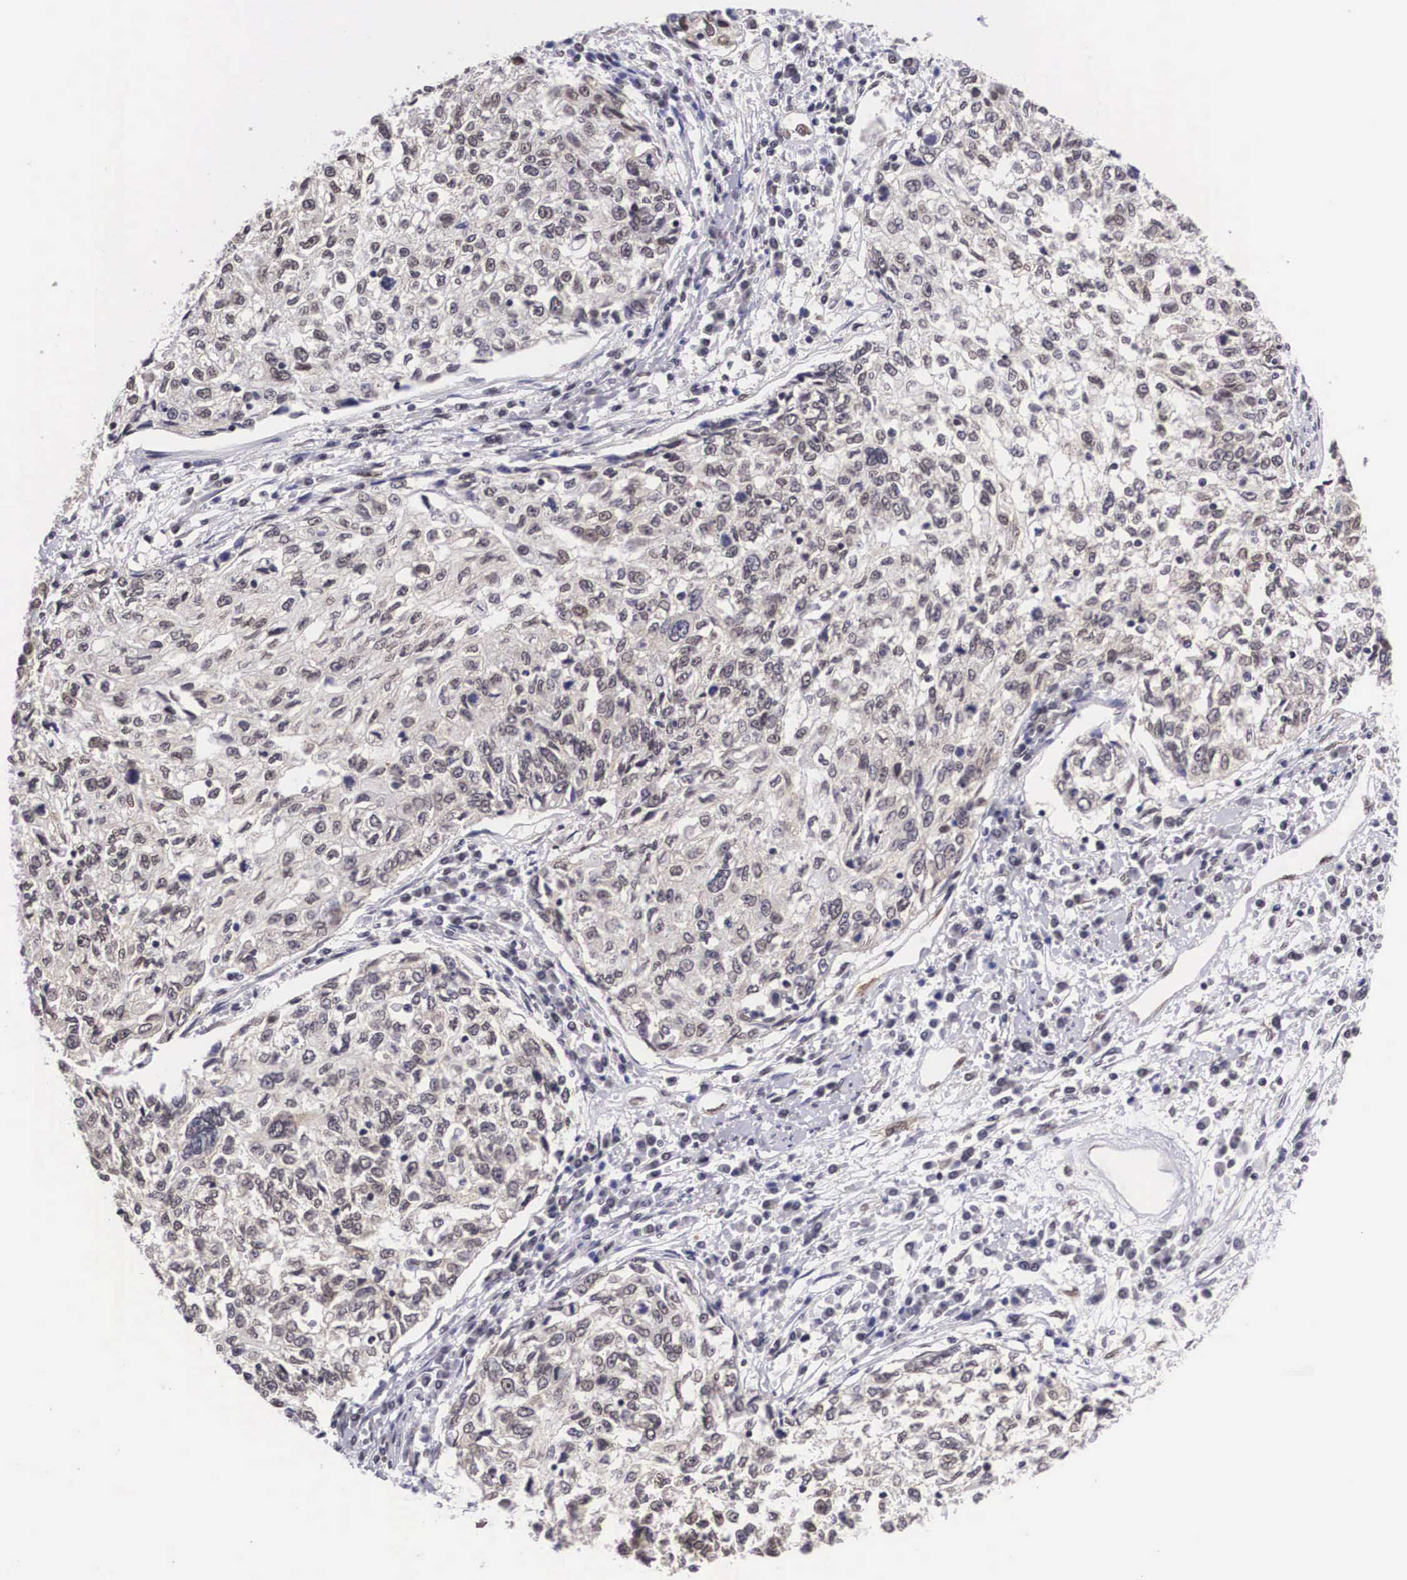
{"staining": {"intensity": "weak", "quantity": "<25%", "location": "cytoplasmic/membranous"}, "tissue": "cervical cancer", "cell_type": "Tumor cells", "image_type": "cancer", "snomed": [{"axis": "morphology", "description": "Squamous cell carcinoma, NOS"}, {"axis": "topography", "description": "Cervix"}], "caption": "The immunohistochemistry photomicrograph has no significant expression in tumor cells of cervical squamous cell carcinoma tissue. (DAB (3,3'-diaminobenzidine) IHC visualized using brightfield microscopy, high magnification).", "gene": "OTX2", "patient": {"sex": "female", "age": 57}}